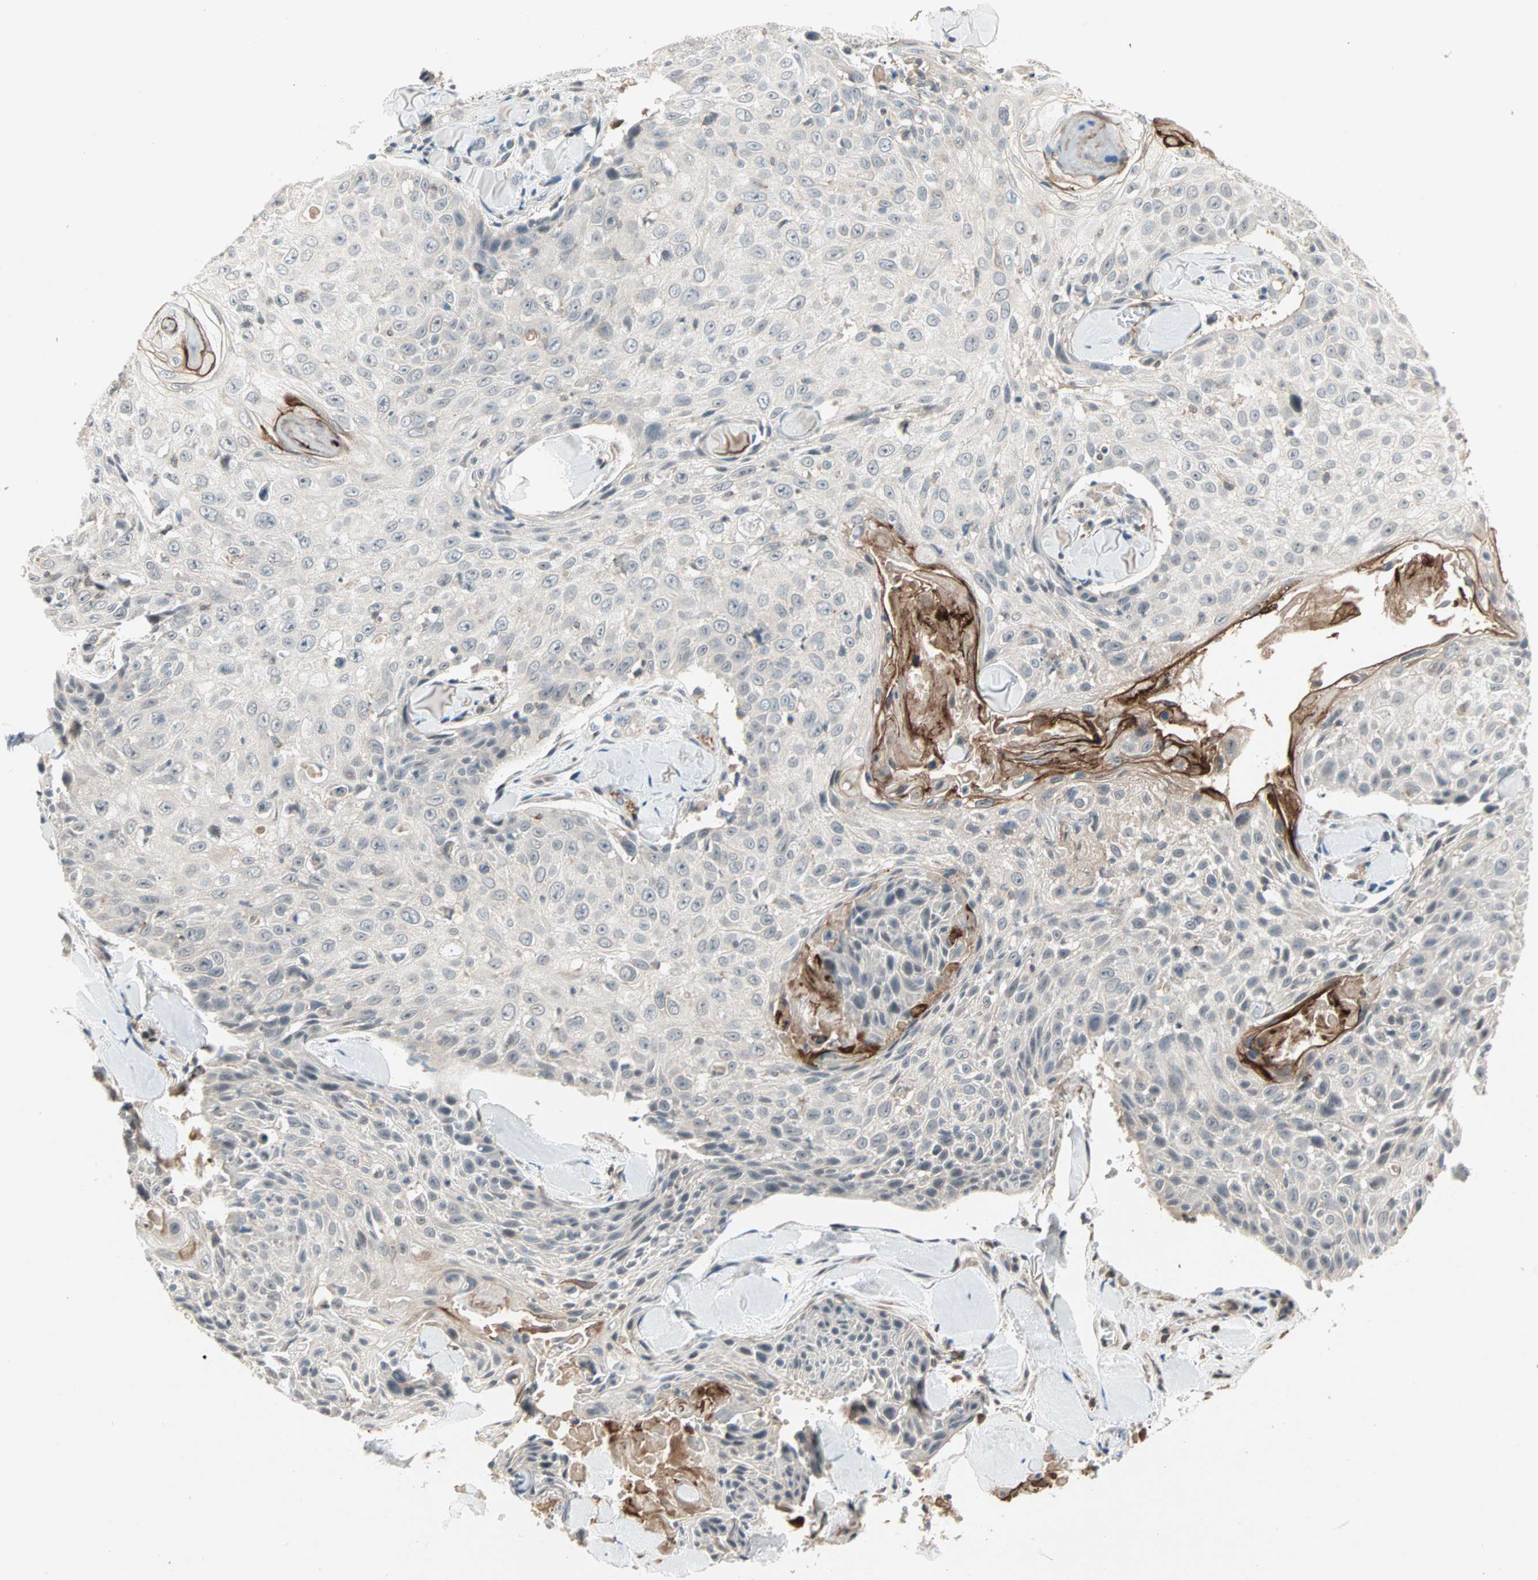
{"staining": {"intensity": "strong", "quantity": "<25%", "location": "cytoplasmic/membranous"}, "tissue": "skin cancer", "cell_type": "Tumor cells", "image_type": "cancer", "snomed": [{"axis": "morphology", "description": "Squamous cell carcinoma, NOS"}, {"axis": "topography", "description": "Skin"}], "caption": "IHC of squamous cell carcinoma (skin) shows medium levels of strong cytoplasmic/membranous expression in approximately <25% of tumor cells. The staining is performed using DAB brown chromogen to label protein expression. The nuclei are counter-stained blue using hematoxylin.", "gene": "PROS1", "patient": {"sex": "male", "age": 86}}